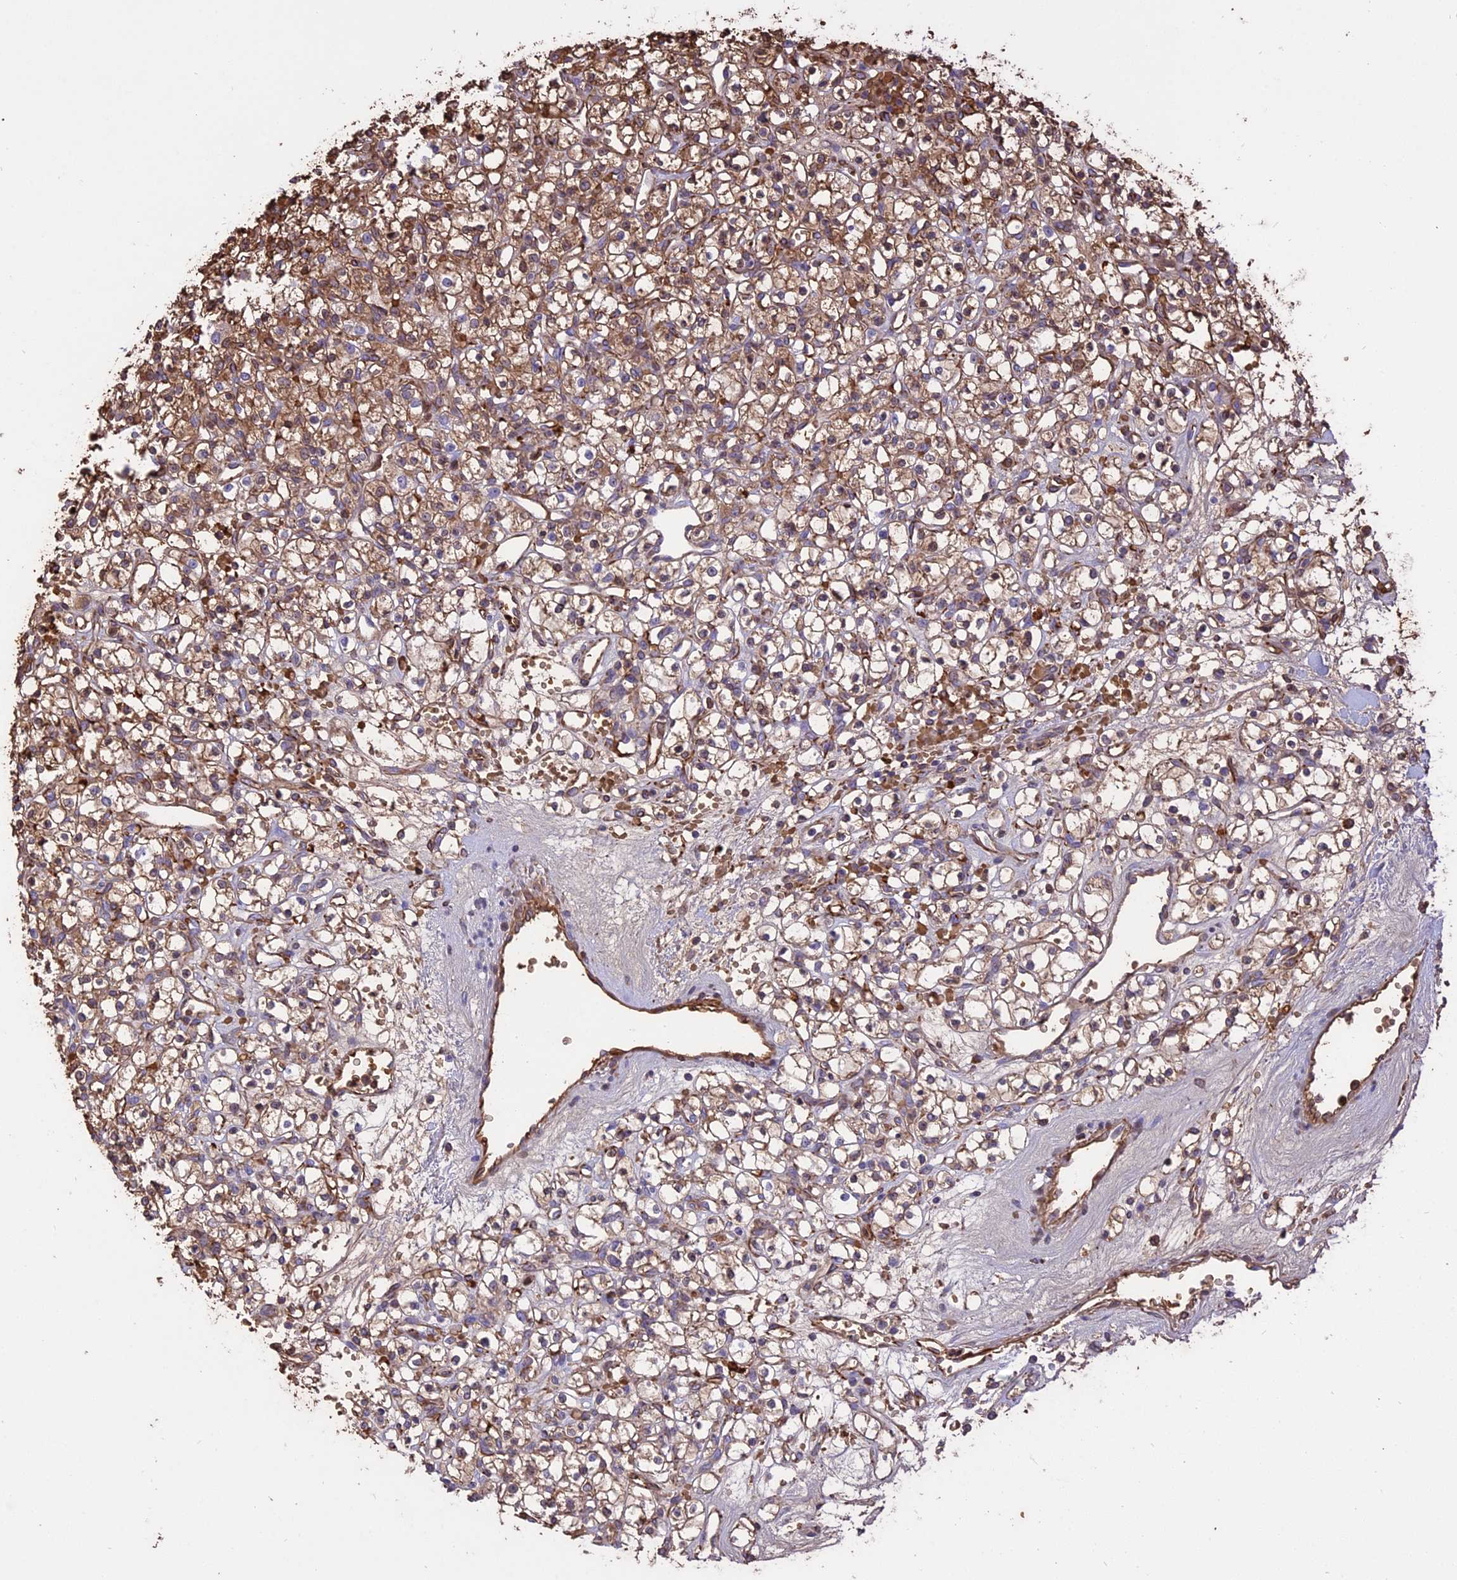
{"staining": {"intensity": "moderate", "quantity": ">75%", "location": "cytoplasmic/membranous"}, "tissue": "renal cancer", "cell_type": "Tumor cells", "image_type": "cancer", "snomed": [{"axis": "morphology", "description": "Adenocarcinoma, NOS"}, {"axis": "topography", "description": "Kidney"}], "caption": "Moderate cytoplasmic/membranous positivity is appreciated in about >75% of tumor cells in renal cancer (adenocarcinoma).", "gene": "TTC4", "patient": {"sex": "female", "age": 59}}